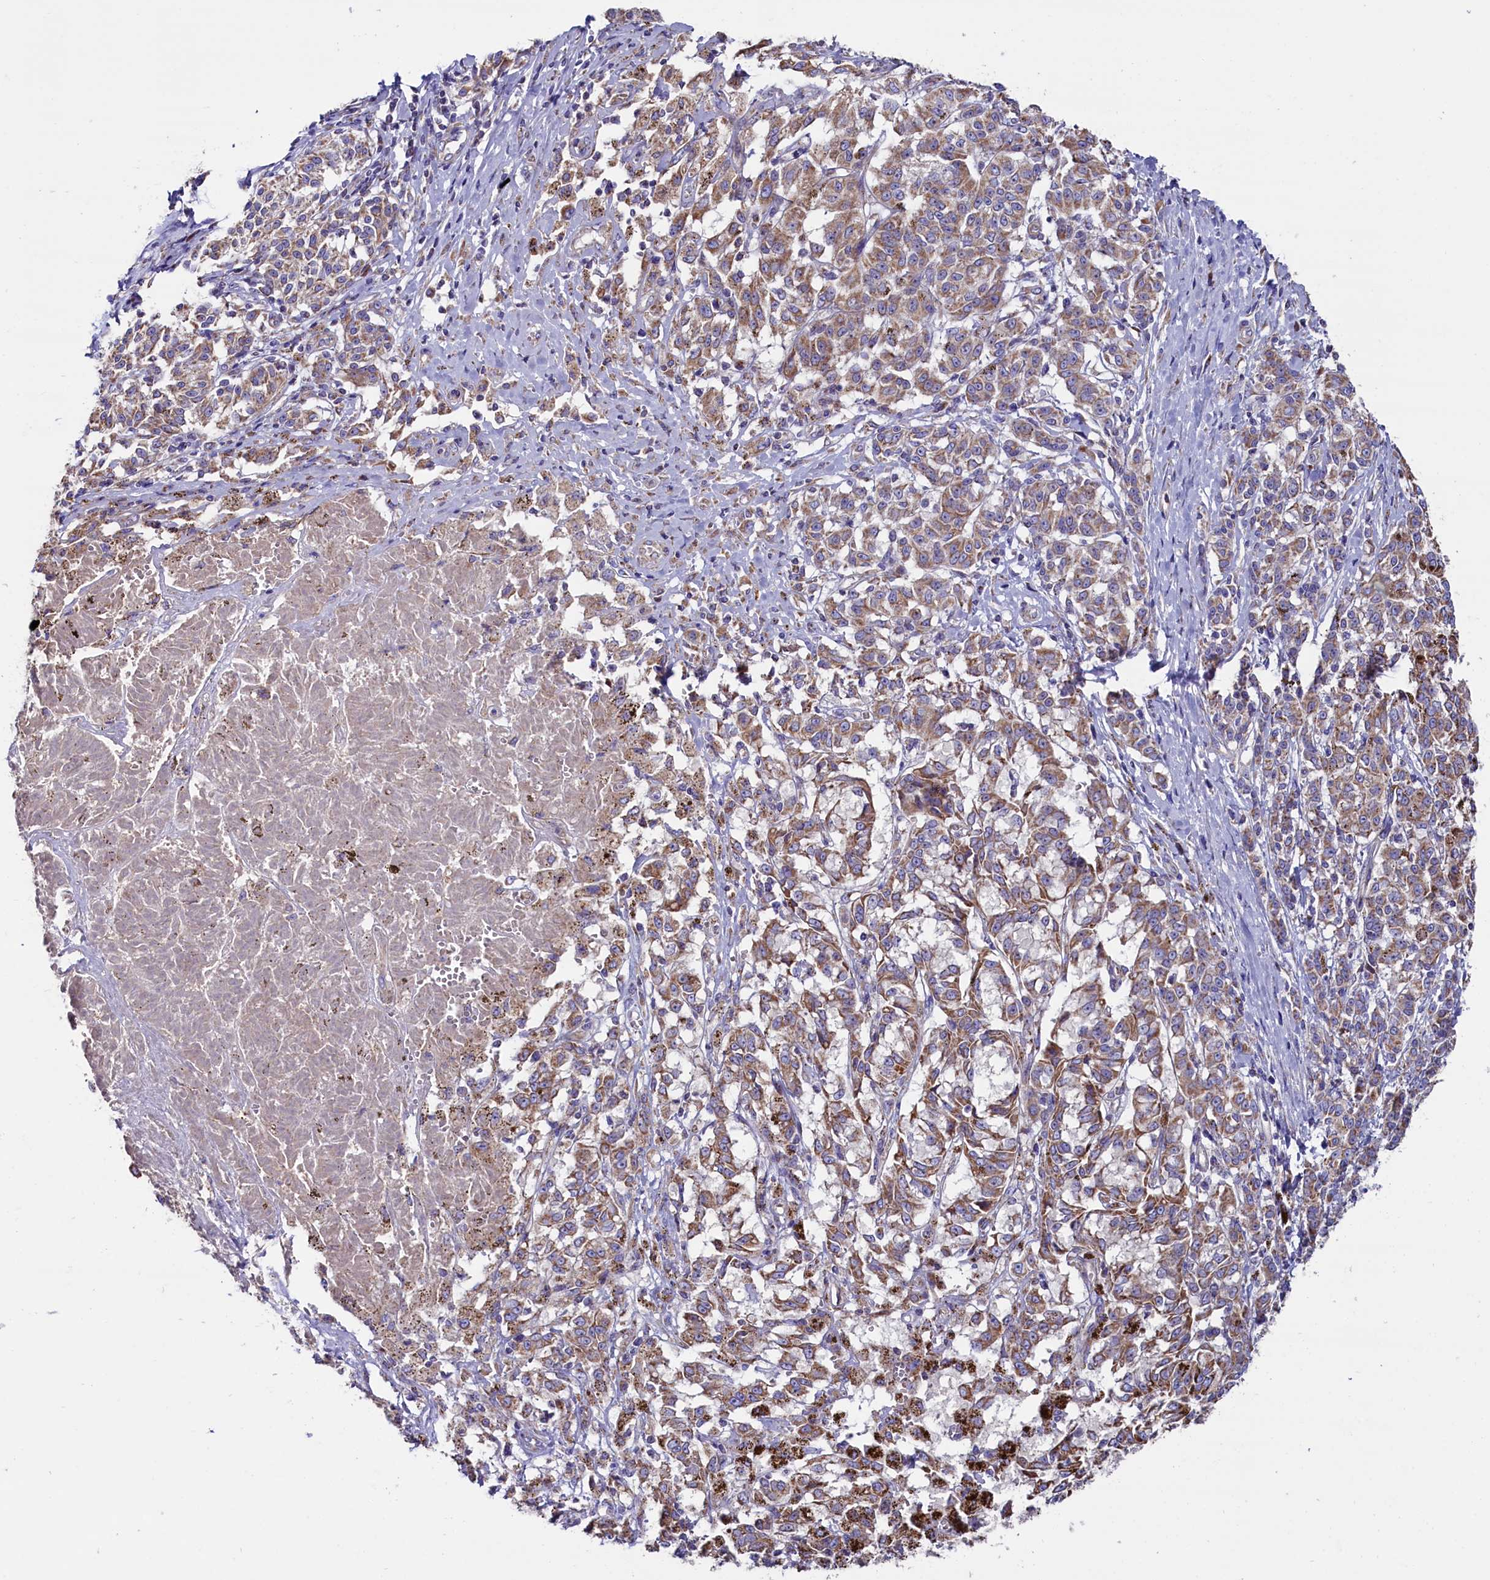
{"staining": {"intensity": "moderate", "quantity": ">75%", "location": "cytoplasmic/membranous"}, "tissue": "melanoma", "cell_type": "Tumor cells", "image_type": "cancer", "snomed": [{"axis": "morphology", "description": "Malignant melanoma, NOS"}, {"axis": "topography", "description": "Skin"}], "caption": "Melanoma was stained to show a protein in brown. There is medium levels of moderate cytoplasmic/membranous staining in approximately >75% of tumor cells. The staining was performed using DAB (3,3'-diaminobenzidine) to visualize the protein expression in brown, while the nuclei were stained in blue with hematoxylin (Magnification: 20x).", "gene": "ZSWIM1", "patient": {"sex": "female", "age": 72}}